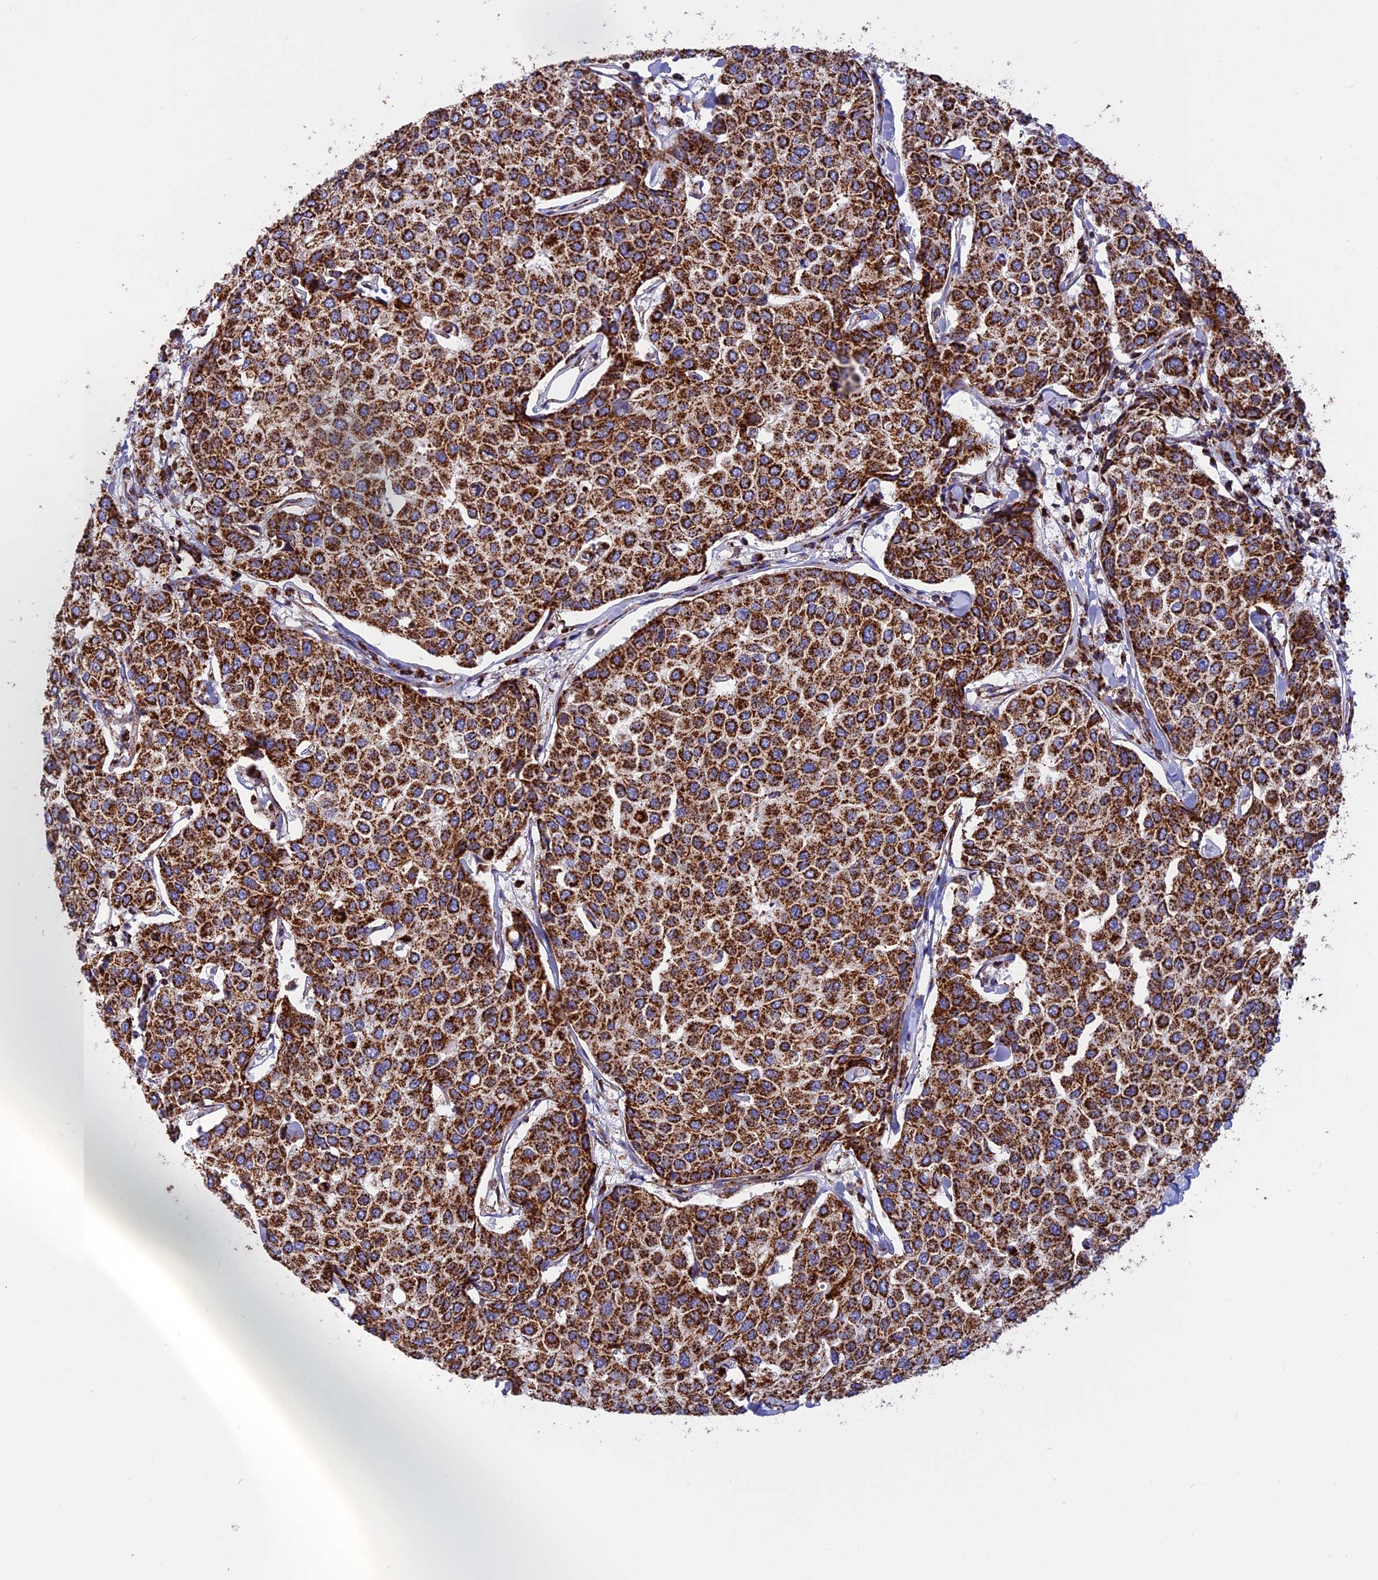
{"staining": {"intensity": "strong", "quantity": ">75%", "location": "cytoplasmic/membranous"}, "tissue": "breast cancer", "cell_type": "Tumor cells", "image_type": "cancer", "snomed": [{"axis": "morphology", "description": "Duct carcinoma"}, {"axis": "topography", "description": "Breast"}], "caption": "Brown immunohistochemical staining in human breast infiltrating ductal carcinoma reveals strong cytoplasmic/membranous staining in about >75% of tumor cells.", "gene": "UQCRB", "patient": {"sex": "female", "age": 55}}